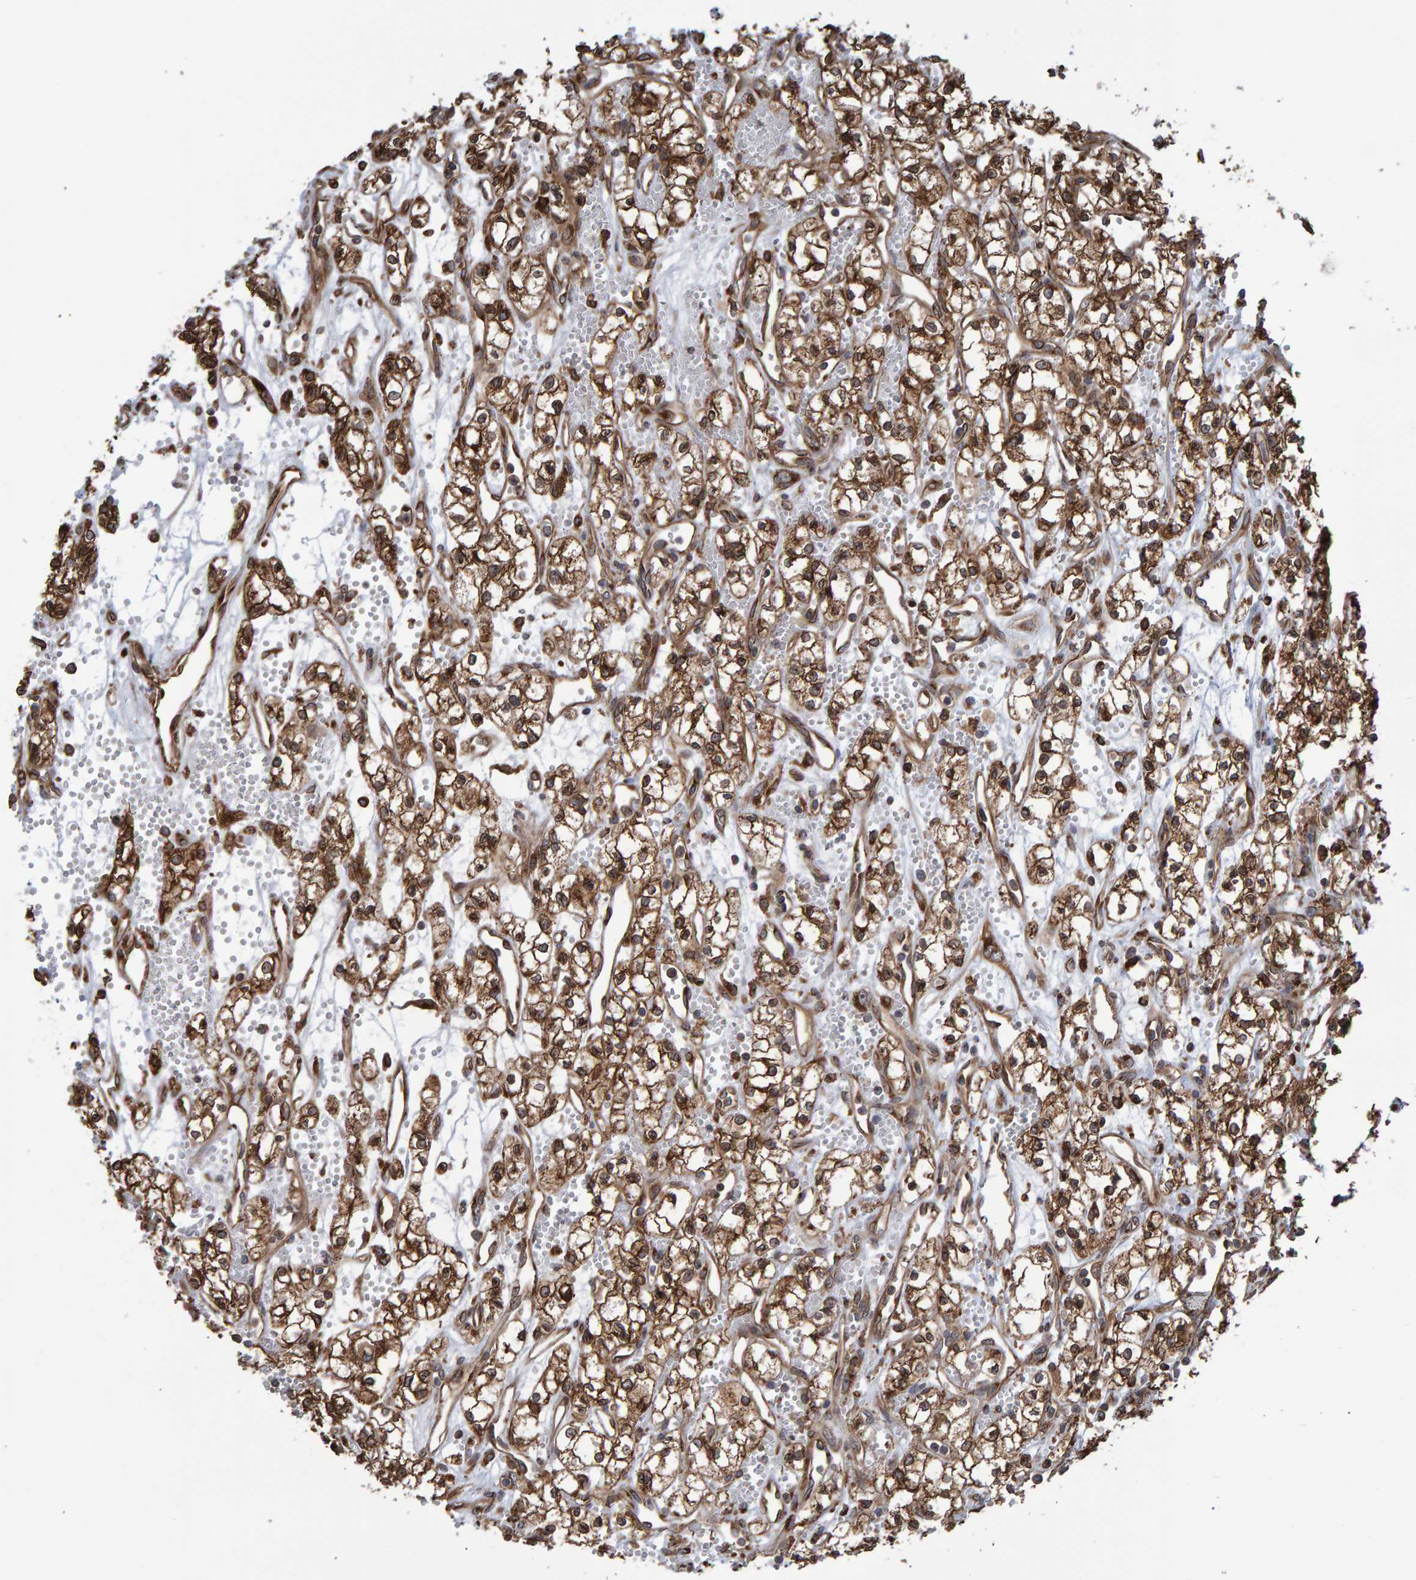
{"staining": {"intensity": "moderate", "quantity": ">75%", "location": "cytoplasmic/membranous"}, "tissue": "renal cancer", "cell_type": "Tumor cells", "image_type": "cancer", "snomed": [{"axis": "morphology", "description": "Adenocarcinoma, NOS"}, {"axis": "topography", "description": "Kidney"}], "caption": "There is medium levels of moderate cytoplasmic/membranous positivity in tumor cells of adenocarcinoma (renal), as demonstrated by immunohistochemical staining (brown color).", "gene": "FAM117A", "patient": {"sex": "male", "age": 59}}